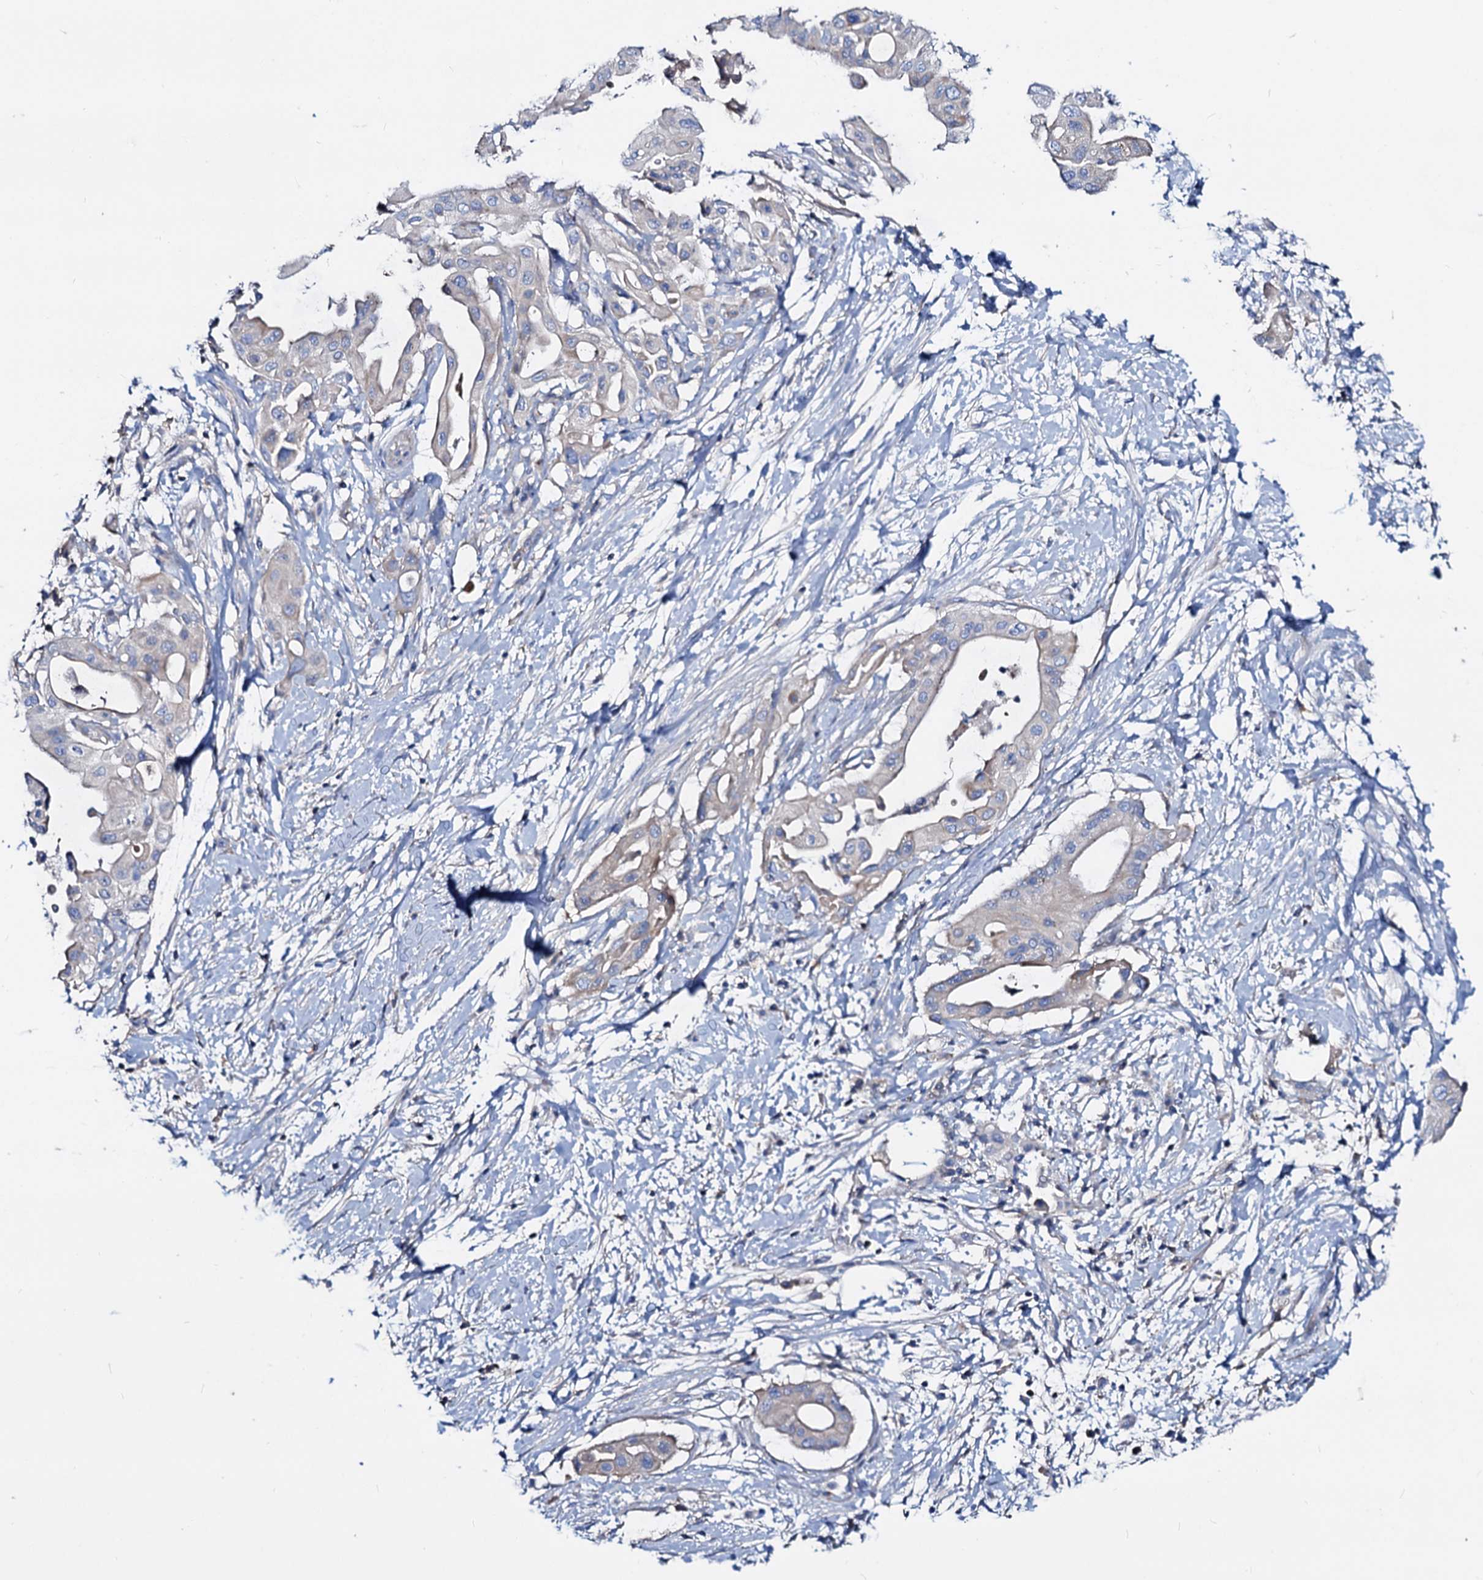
{"staining": {"intensity": "weak", "quantity": "<25%", "location": "cytoplasmic/membranous"}, "tissue": "pancreatic cancer", "cell_type": "Tumor cells", "image_type": "cancer", "snomed": [{"axis": "morphology", "description": "Adenocarcinoma, NOS"}, {"axis": "topography", "description": "Pancreas"}], "caption": "Immunohistochemistry photomicrograph of human pancreatic adenocarcinoma stained for a protein (brown), which reveals no expression in tumor cells.", "gene": "DYDC2", "patient": {"sex": "male", "age": 68}}